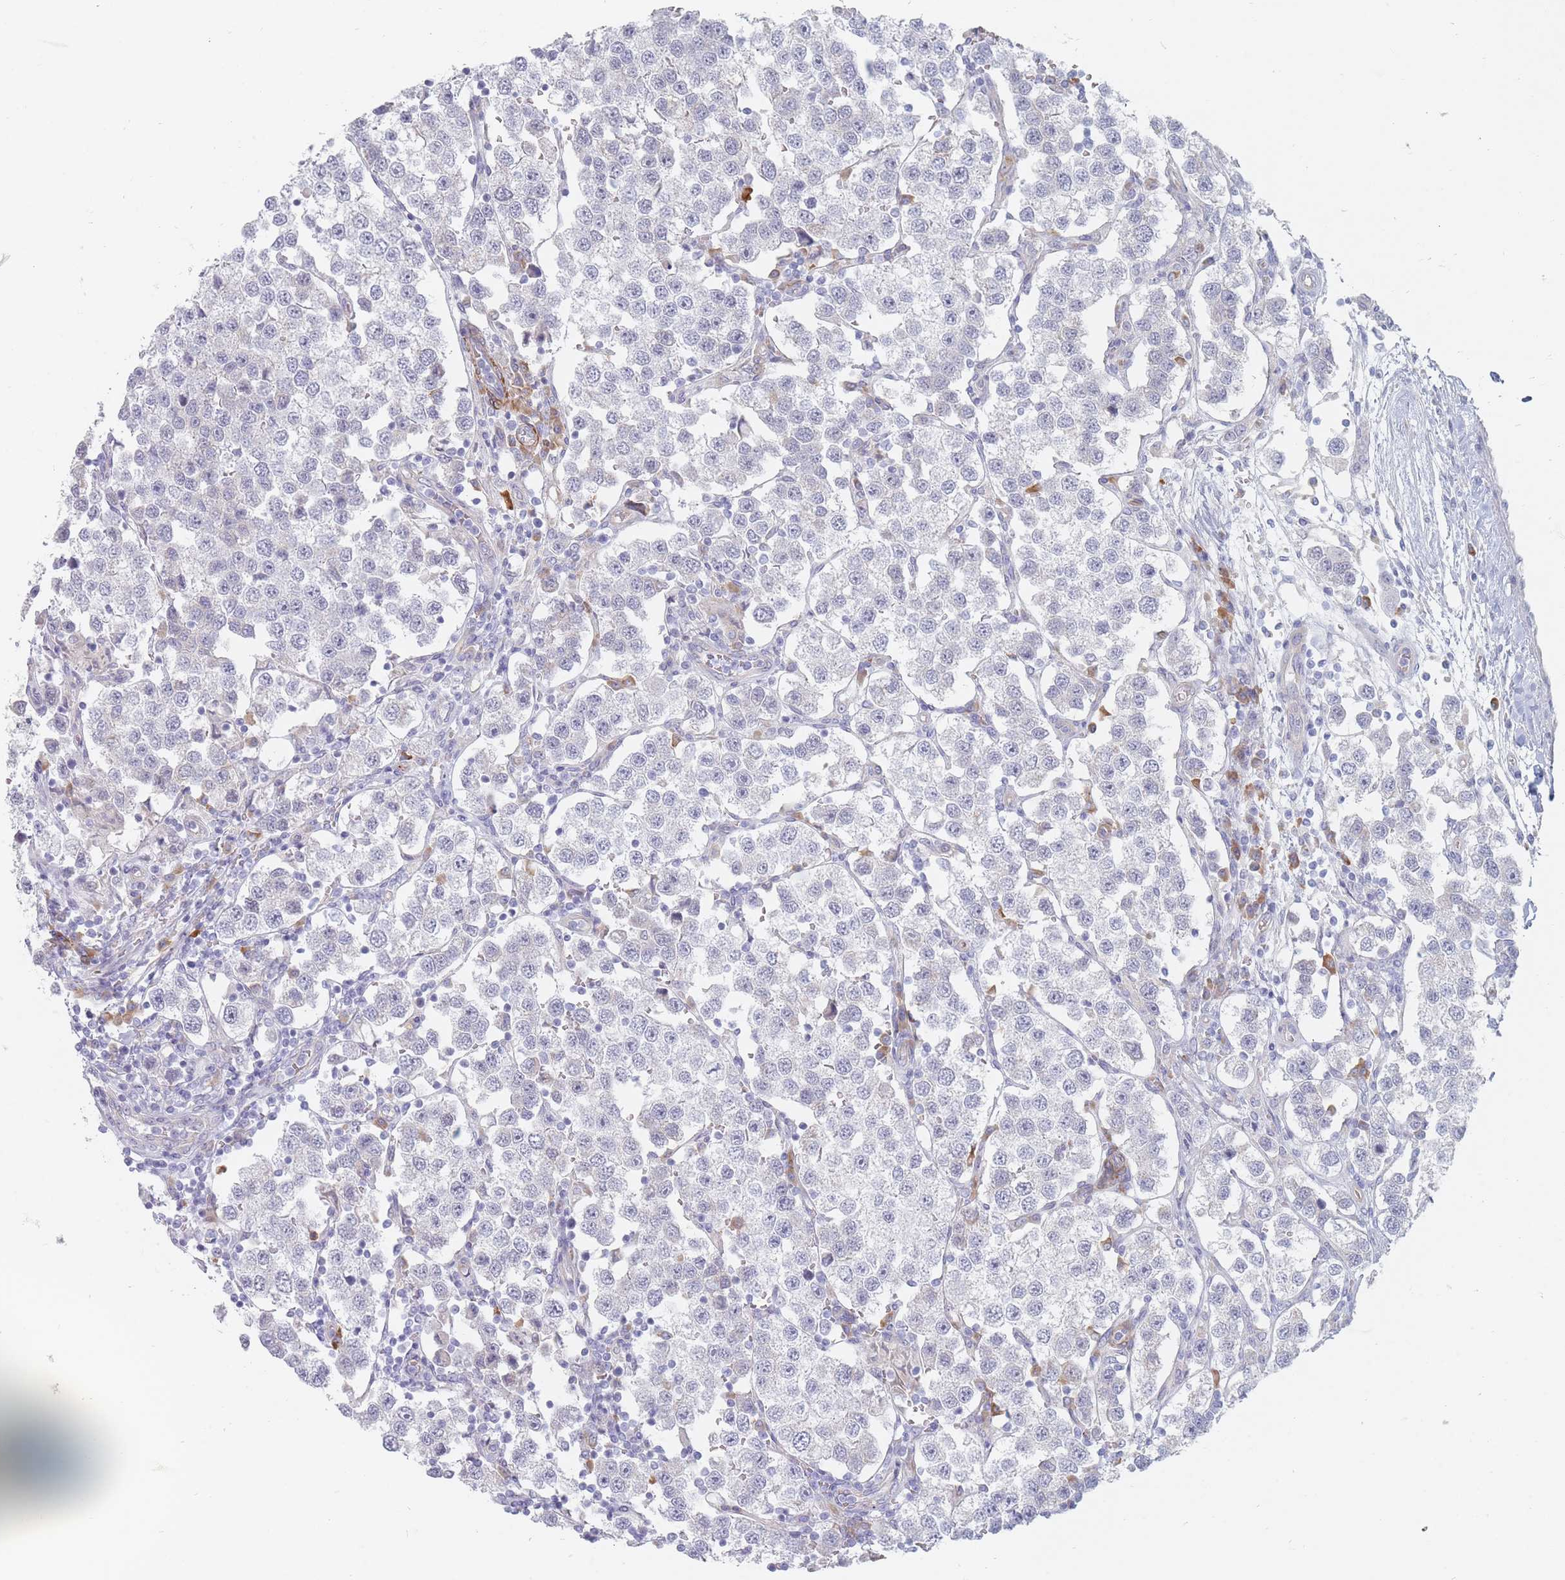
{"staining": {"intensity": "negative", "quantity": "none", "location": "none"}, "tissue": "testis cancer", "cell_type": "Tumor cells", "image_type": "cancer", "snomed": [{"axis": "morphology", "description": "Seminoma, NOS"}, {"axis": "topography", "description": "Testis"}], "caption": "Micrograph shows no significant protein expression in tumor cells of testis seminoma.", "gene": "ERBIN", "patient": {"sex": "male", "age": 37}}